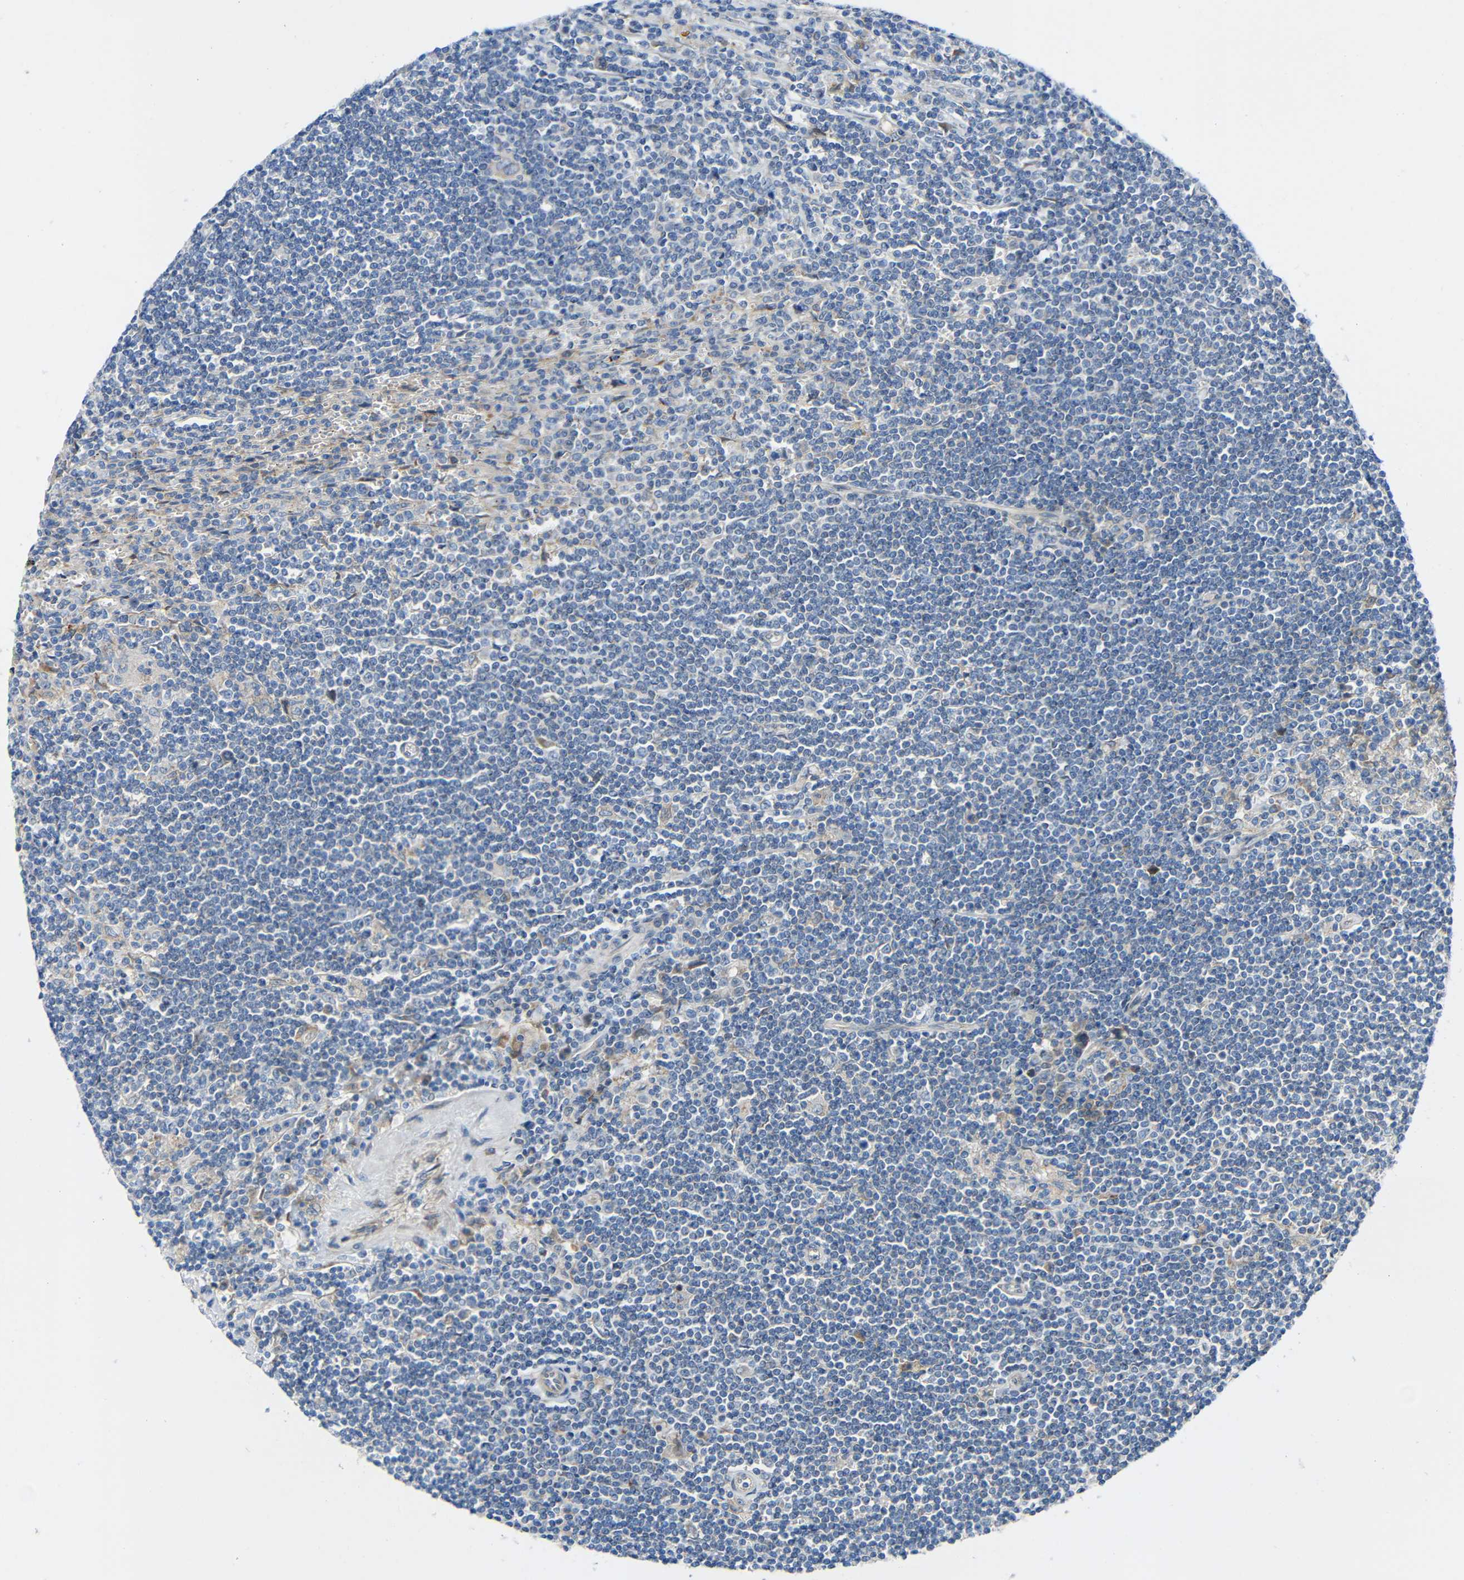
{"staining": {"intensity": "negative", "quantity": "none", "location": "none"}, "tissue": "lymphoma", "cell_type": "Tumor cells", "image_type": "cancer", "snomed": [{"axis": "morphology", "description": "Malignant lymphoma, non-Hodgkin's type, Low grade"}, {"axis": "topography", "description": "Spleen"}], "caption": "Tumor cells show no significant protein expression in lymphoma.", "gene": "TMEM25", "patient": {"sex": "male", "age": 76}}